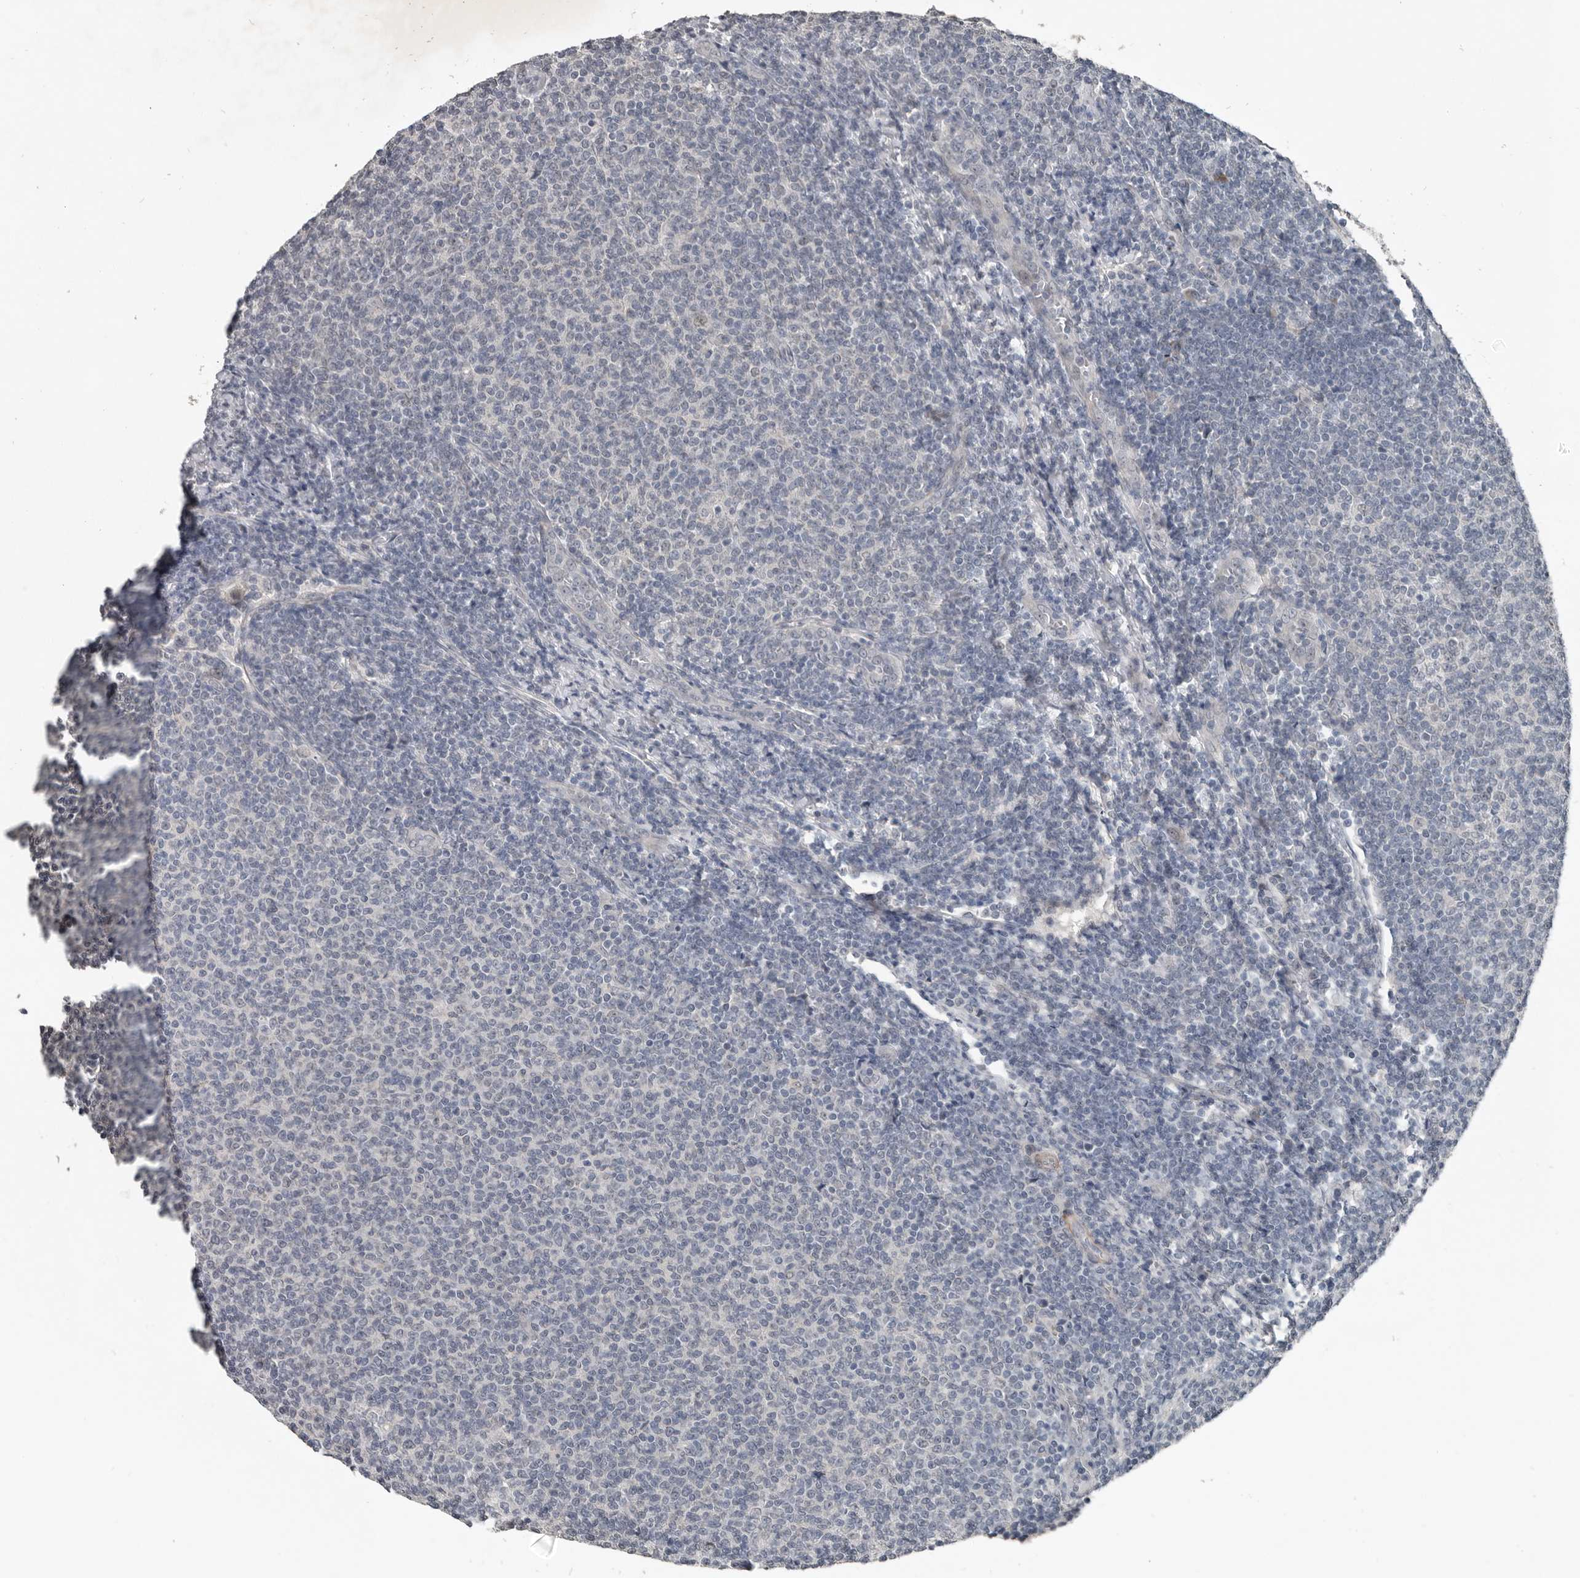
{"staining": {"intensity": "negative", "quantity": "none", "location": "none"}, "tissue": "lymphoma", "cell_type": "Tumor cells", "image_type": "cancer", "snomed": [{"axis": "morphology", "description": "Malignant lymphoma, non-Hodgkin's type, Low grade"}, {"axis": "topography", "description": "Lymph node"}], "caption": "There is no significant staining in tumor cells of lymphoma.", "gene": "C1orf216", "patient": {"sex": "male", "age": 66}}